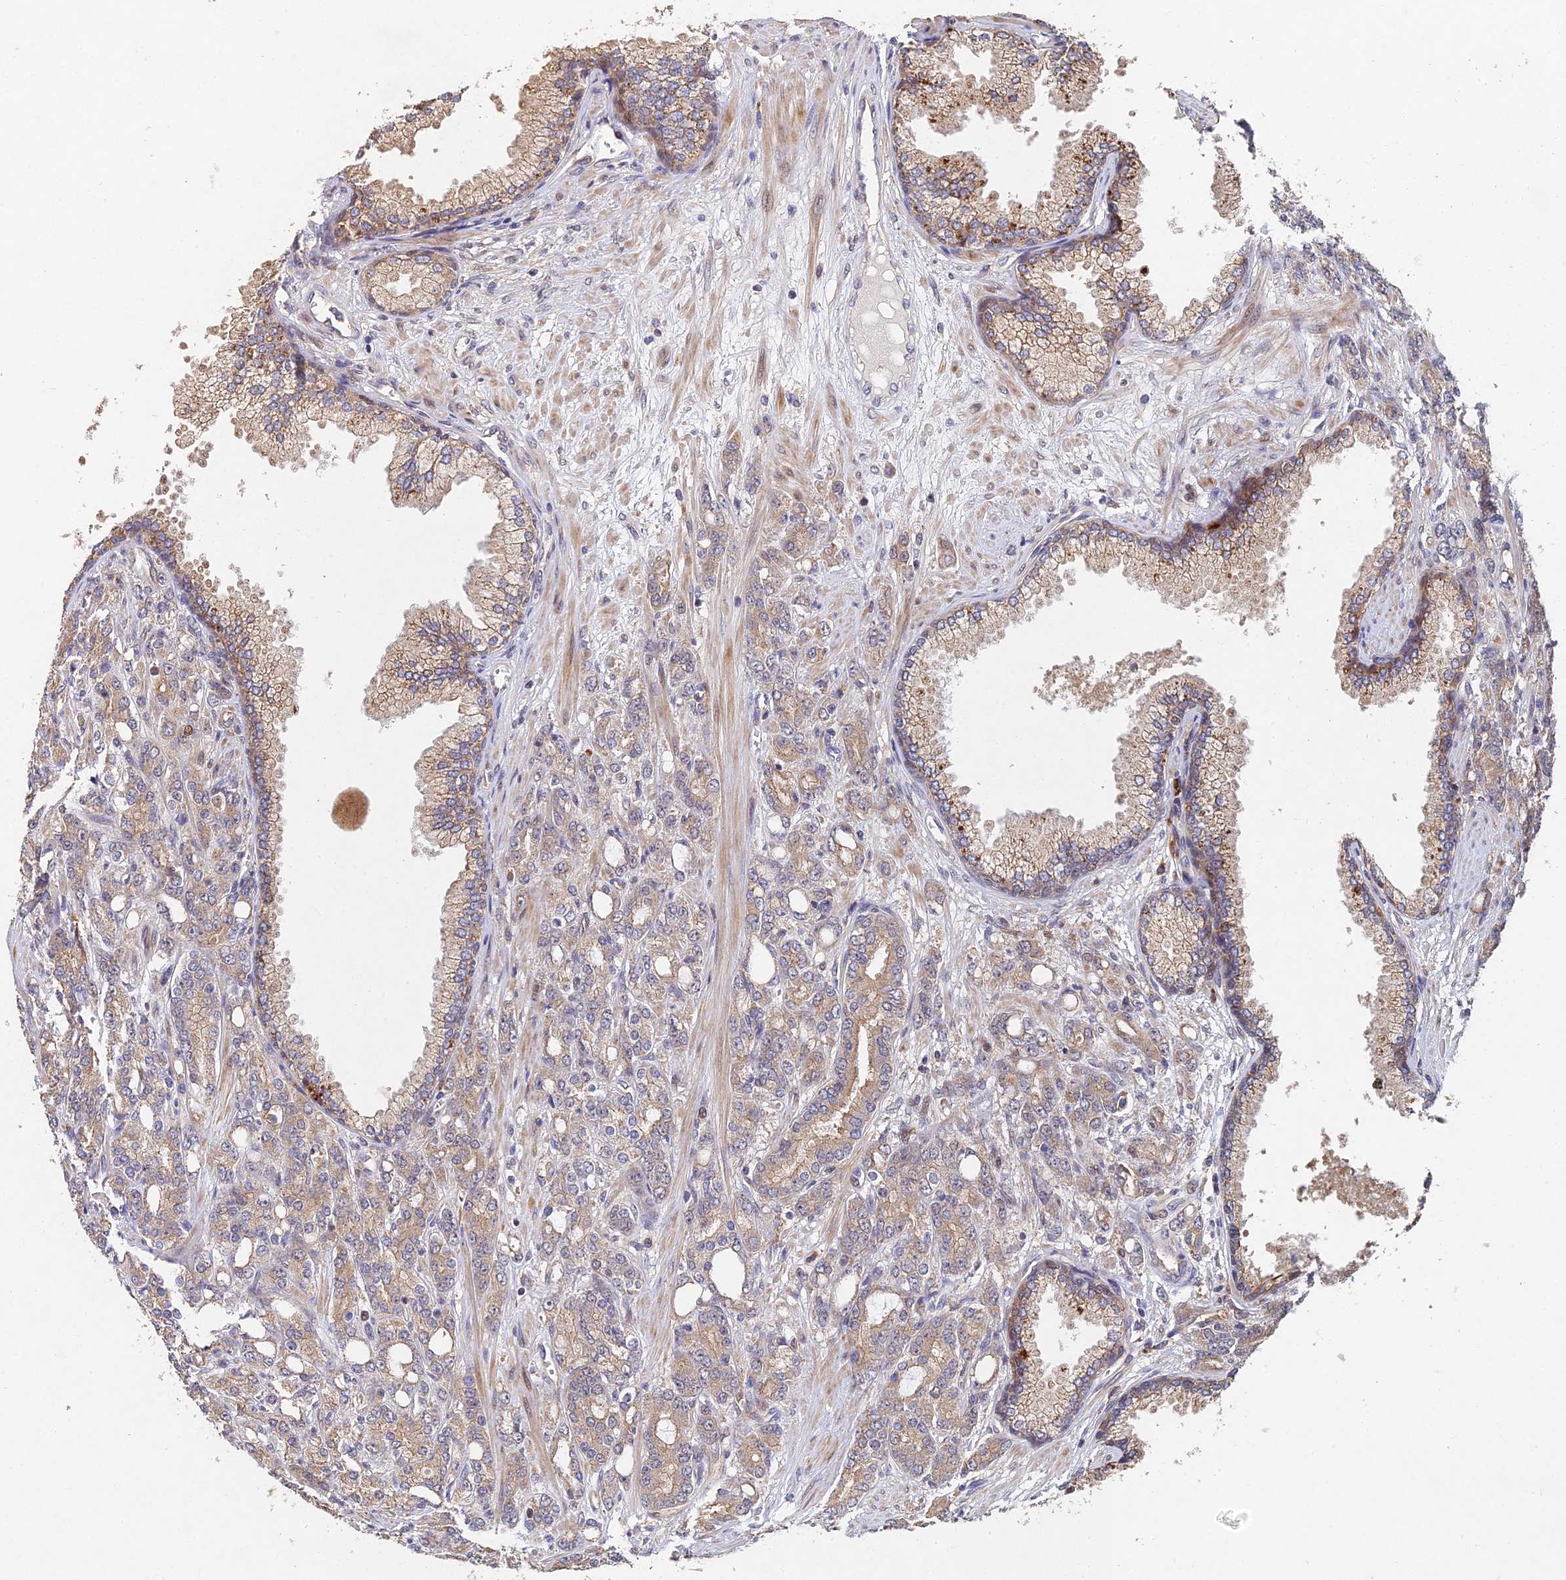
{"staining": {"intensity": "weak", "quantity": "25%-75%", "location": "cytoplasmic/membranous"}, "tissue": "prostate cancer", "cell_type": "Tumor cells", "image_type": "cancer", "snomed": [{"axis": "morphology", "description": "Adenocarcinoma, High grade"}, {"axis": "topography", "description": "Prostate"}], "caption": "Immunohistochemical staining of prostate cancer (adenocarcinoma (high-grade)) reveals weak cytoplasmic/membranous protein positivity in approximately 25%-75% of tumor cells.", "gene": "NSMCE1", "patient": {"sex": "male", "age": 62}}